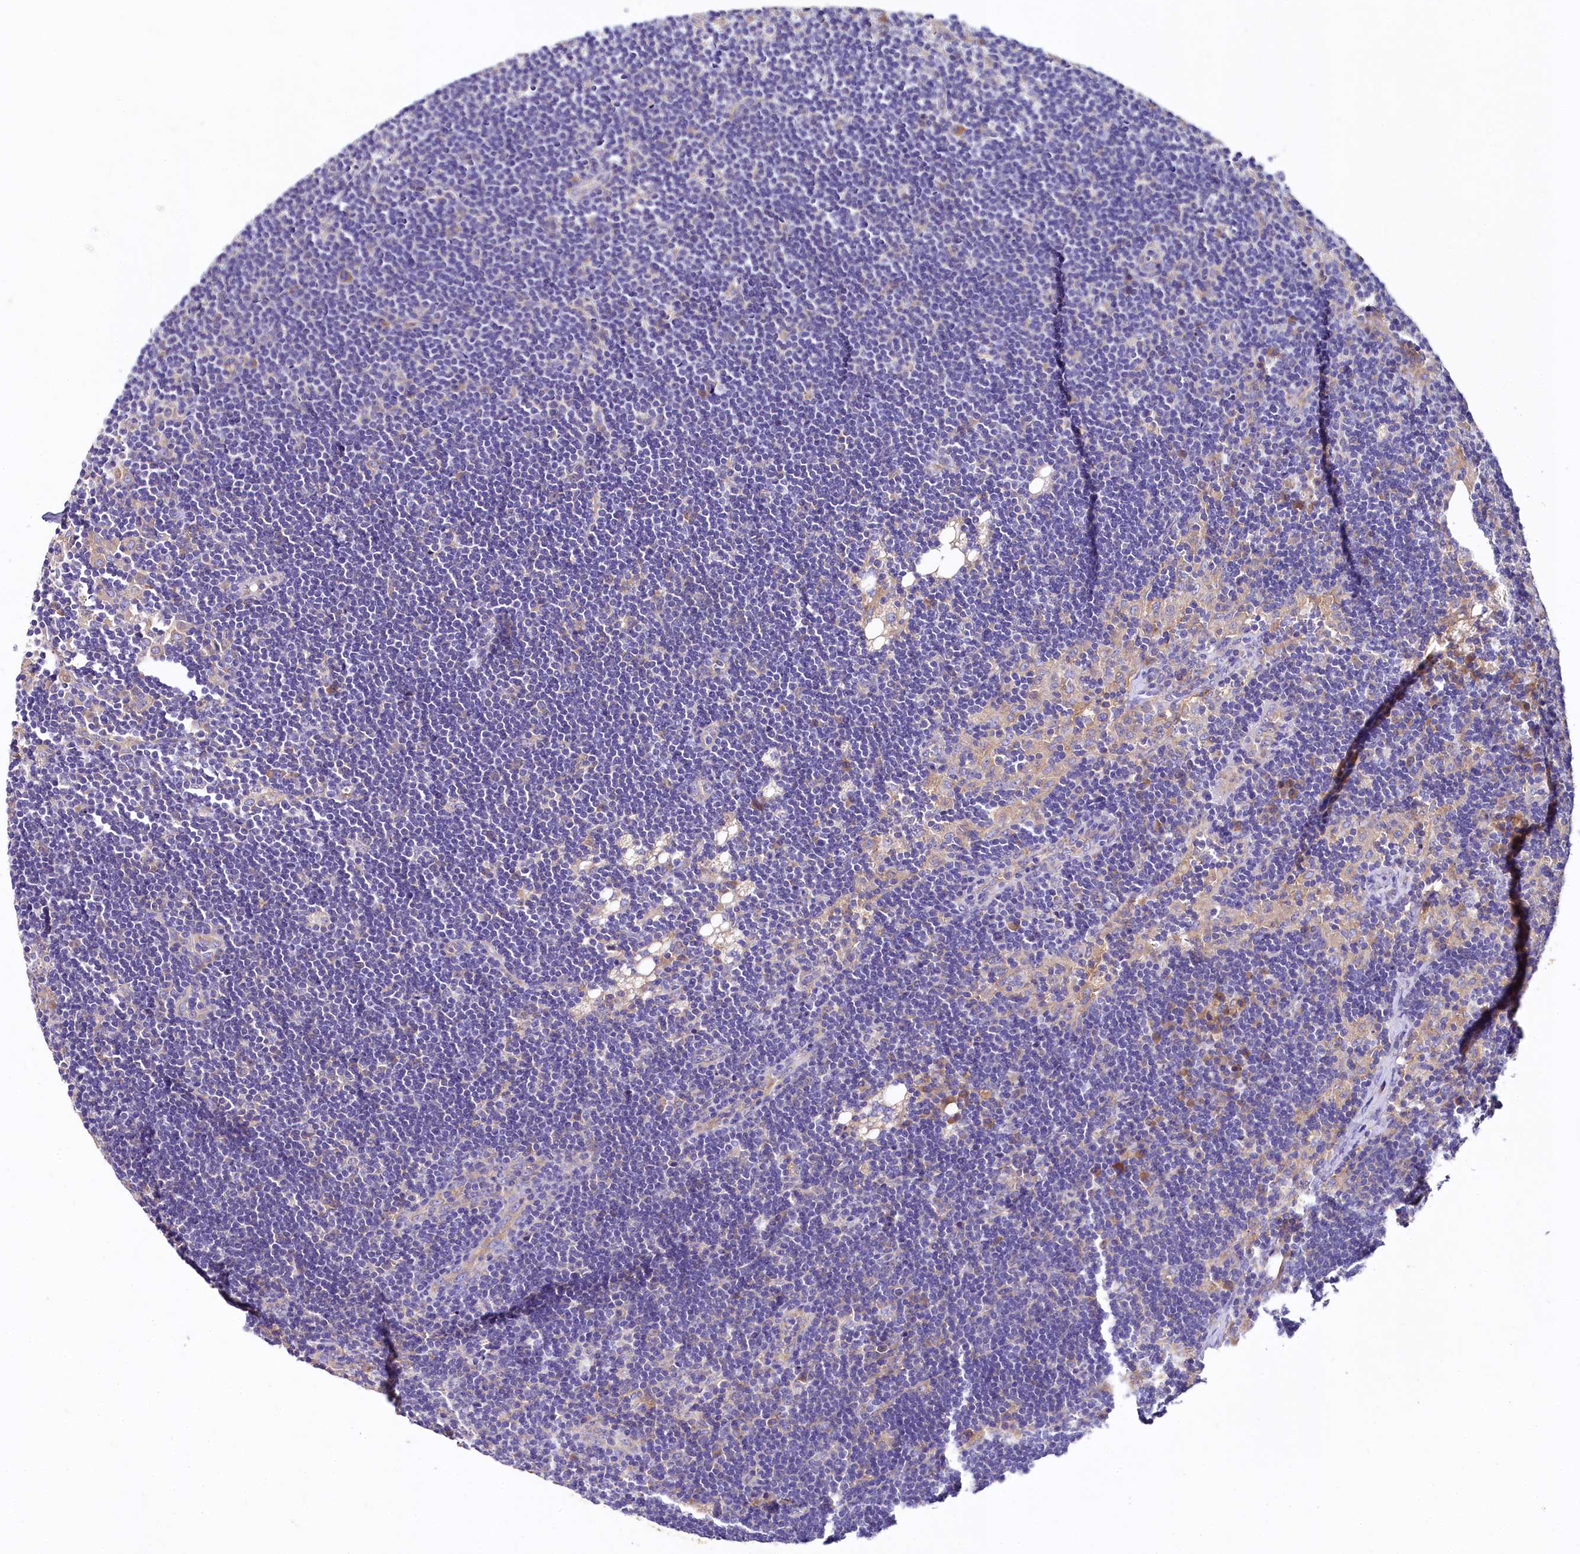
{"staining": {"intensity": "weak", "quantity": "25%-75%", "location": "cytoplasmic/membranous"}, "tissue": "lymph node", "cell_type": "Germinal center cells", "image_type": "normal", "snomed": [{"axis": "morphology", "description": "Normal tissue, NOS"}, {"axis": "topography", "description": "Lymph node"}], "caption": "IHC image of normal lymph node: human lymph node stained using immunohistochemistry (IHC) shows low levels of weak protein expression localized specifically in the cytoplasmic/membranous of germinal center cells, appearing as a cytoplasmic/membranous brown color.", "gene": "QARS1", "patient": {"sex": "male", "age": 24}}